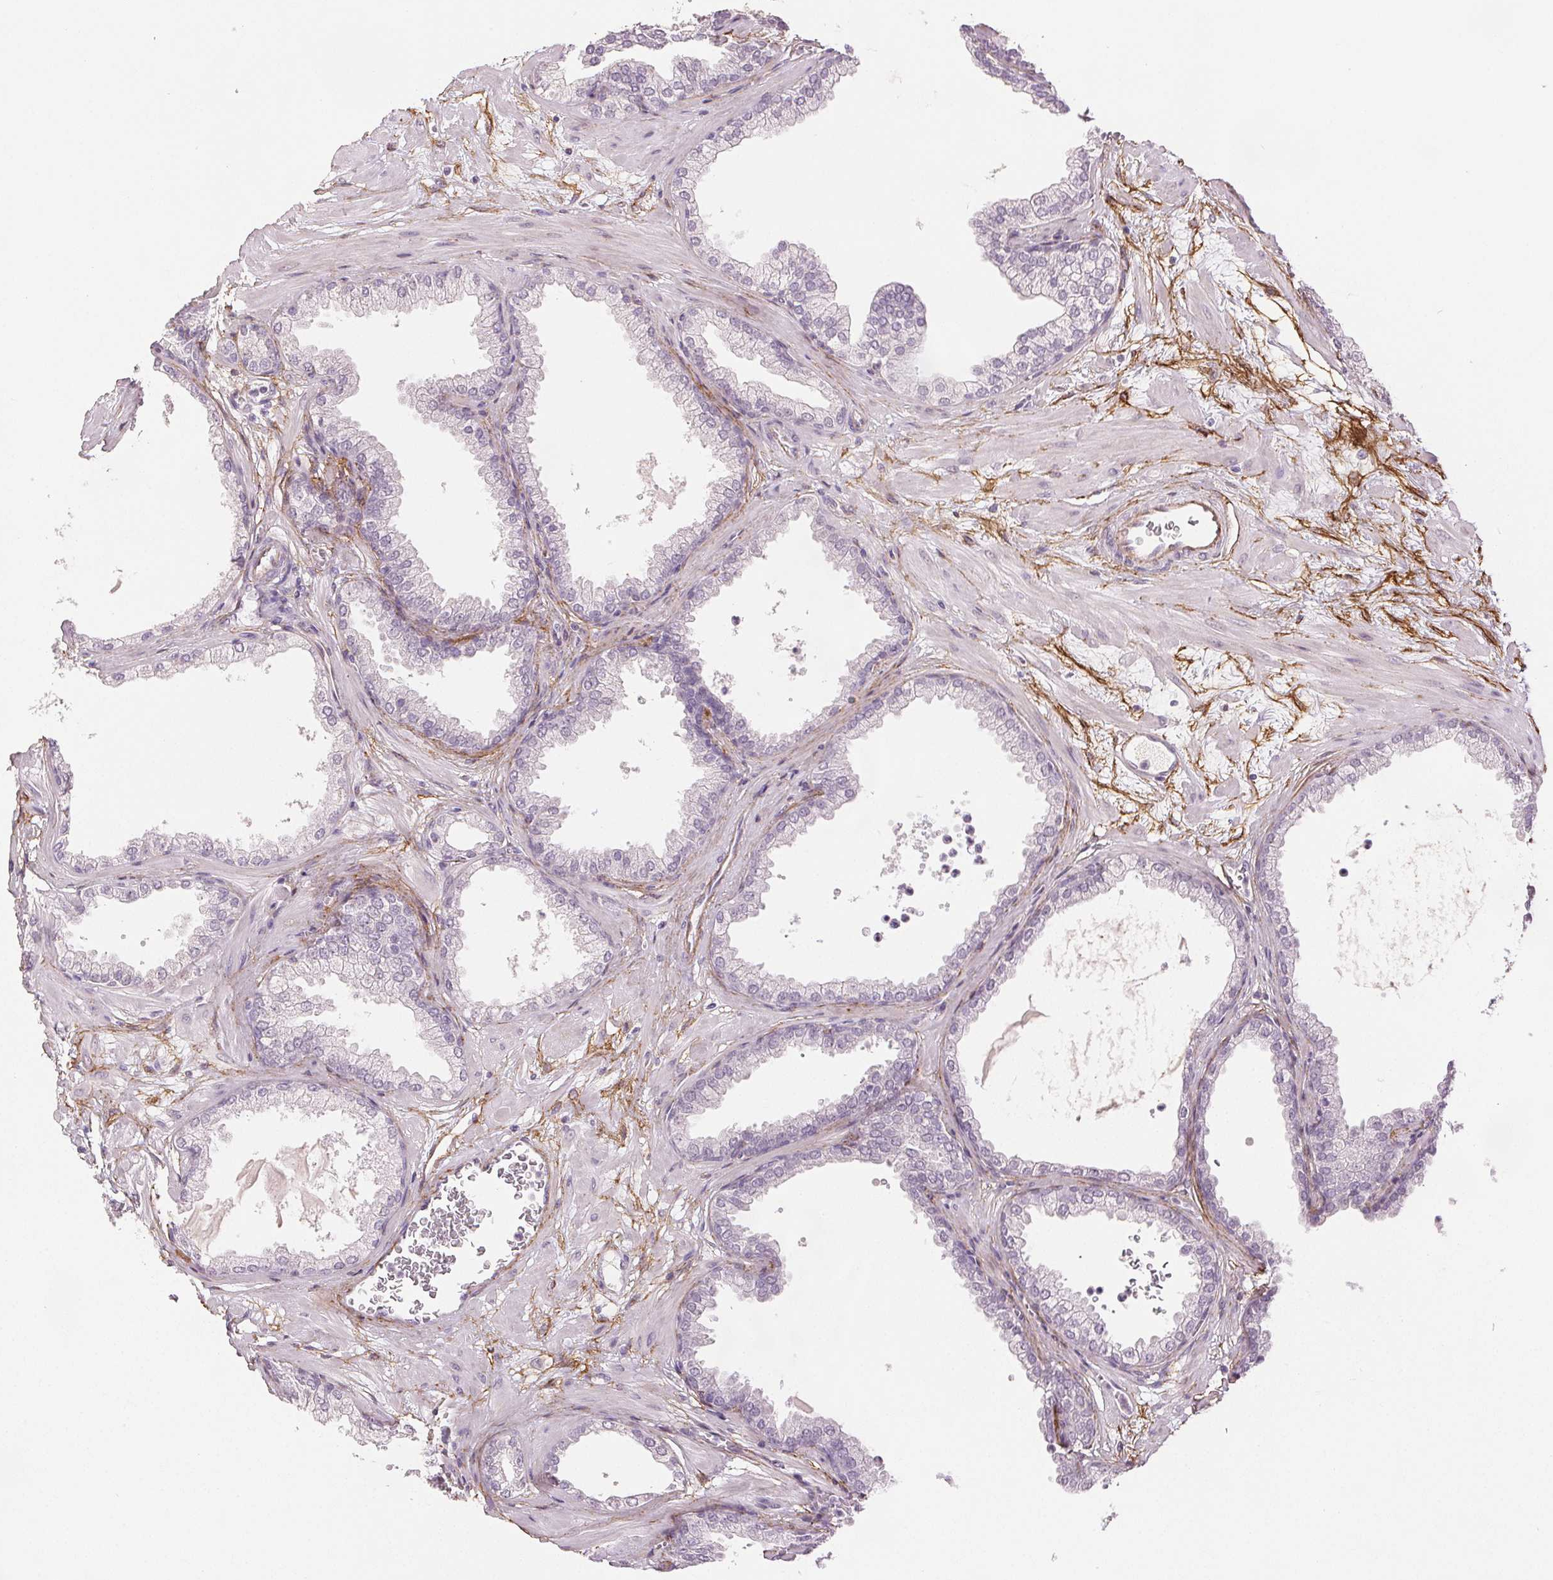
{"staining": {"intensity": "negative", "quantity": "none", "location": "none"}, "tissue": "prostate", "cell_type": "Glandular cells", "image_type": "normal", "snomed": [{"axis": "morphology", "description": "Normal tissue, NOS"}, {"axis": "topography", "description": "Prostate"}], "caption": "Photomicrograph shows no protein staining in glandular cells of normal prostate.", "gene": "FBN1", "patient": {"sex": "male", "age": 37}}